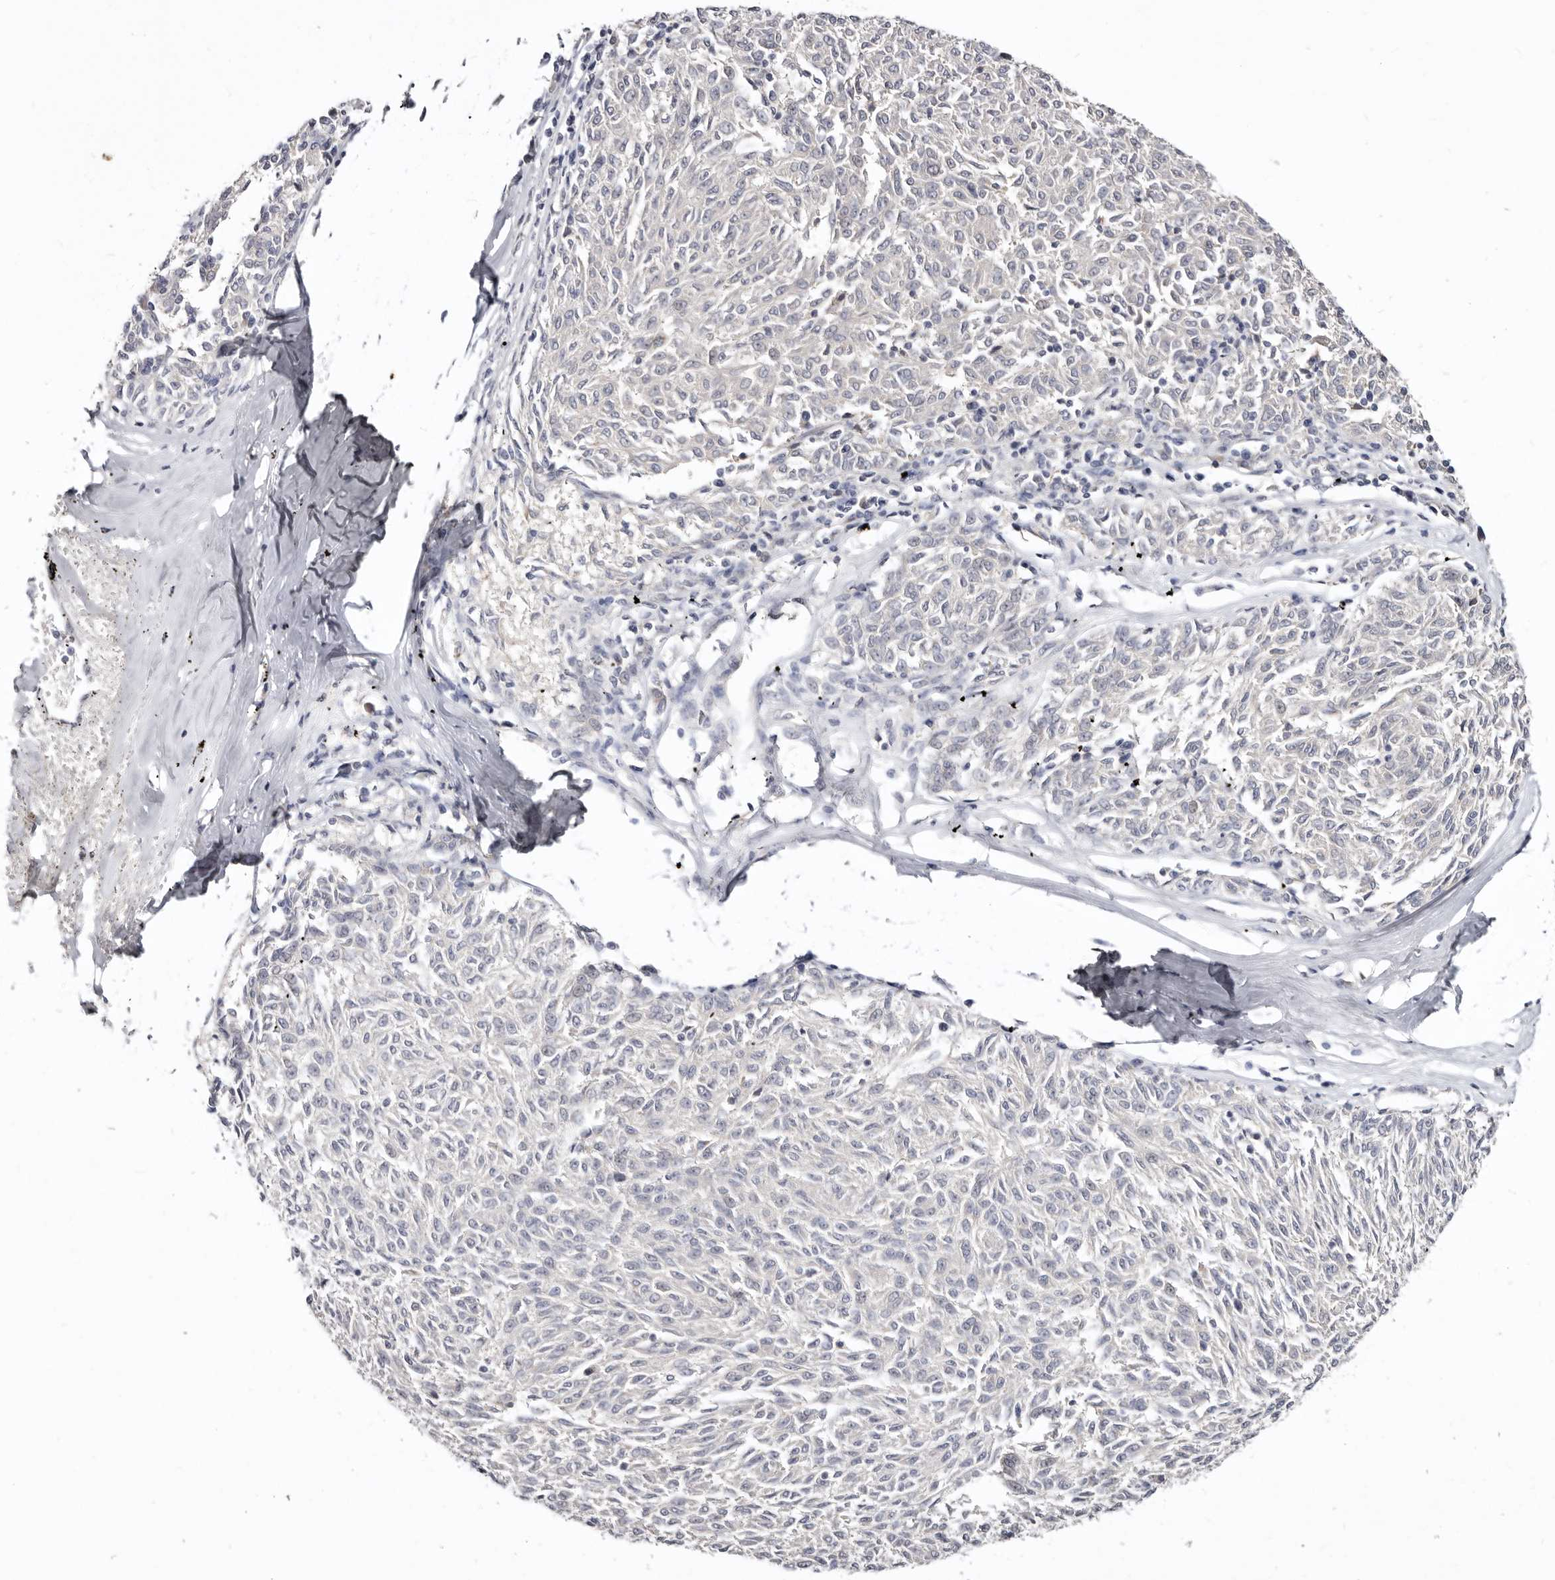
{"staining": {"intensity": "negative", "quantity": "none", "location": "none"}, "tissue": "melanoma", "cell_type": "Tumor cells", "image_type": "cancer", "snomed": [{"axis": "morphology", "description": "Malignant melanoma, NOS"}, {"axis": "topography", "description": "Skin"}], "caption": "Melanoma stained for a protein using immunohistochemistry (IHC) reveals no positivity tumor cells.", "gene": "KLHL4", "patient": {"sex": "female", "age": 72}}